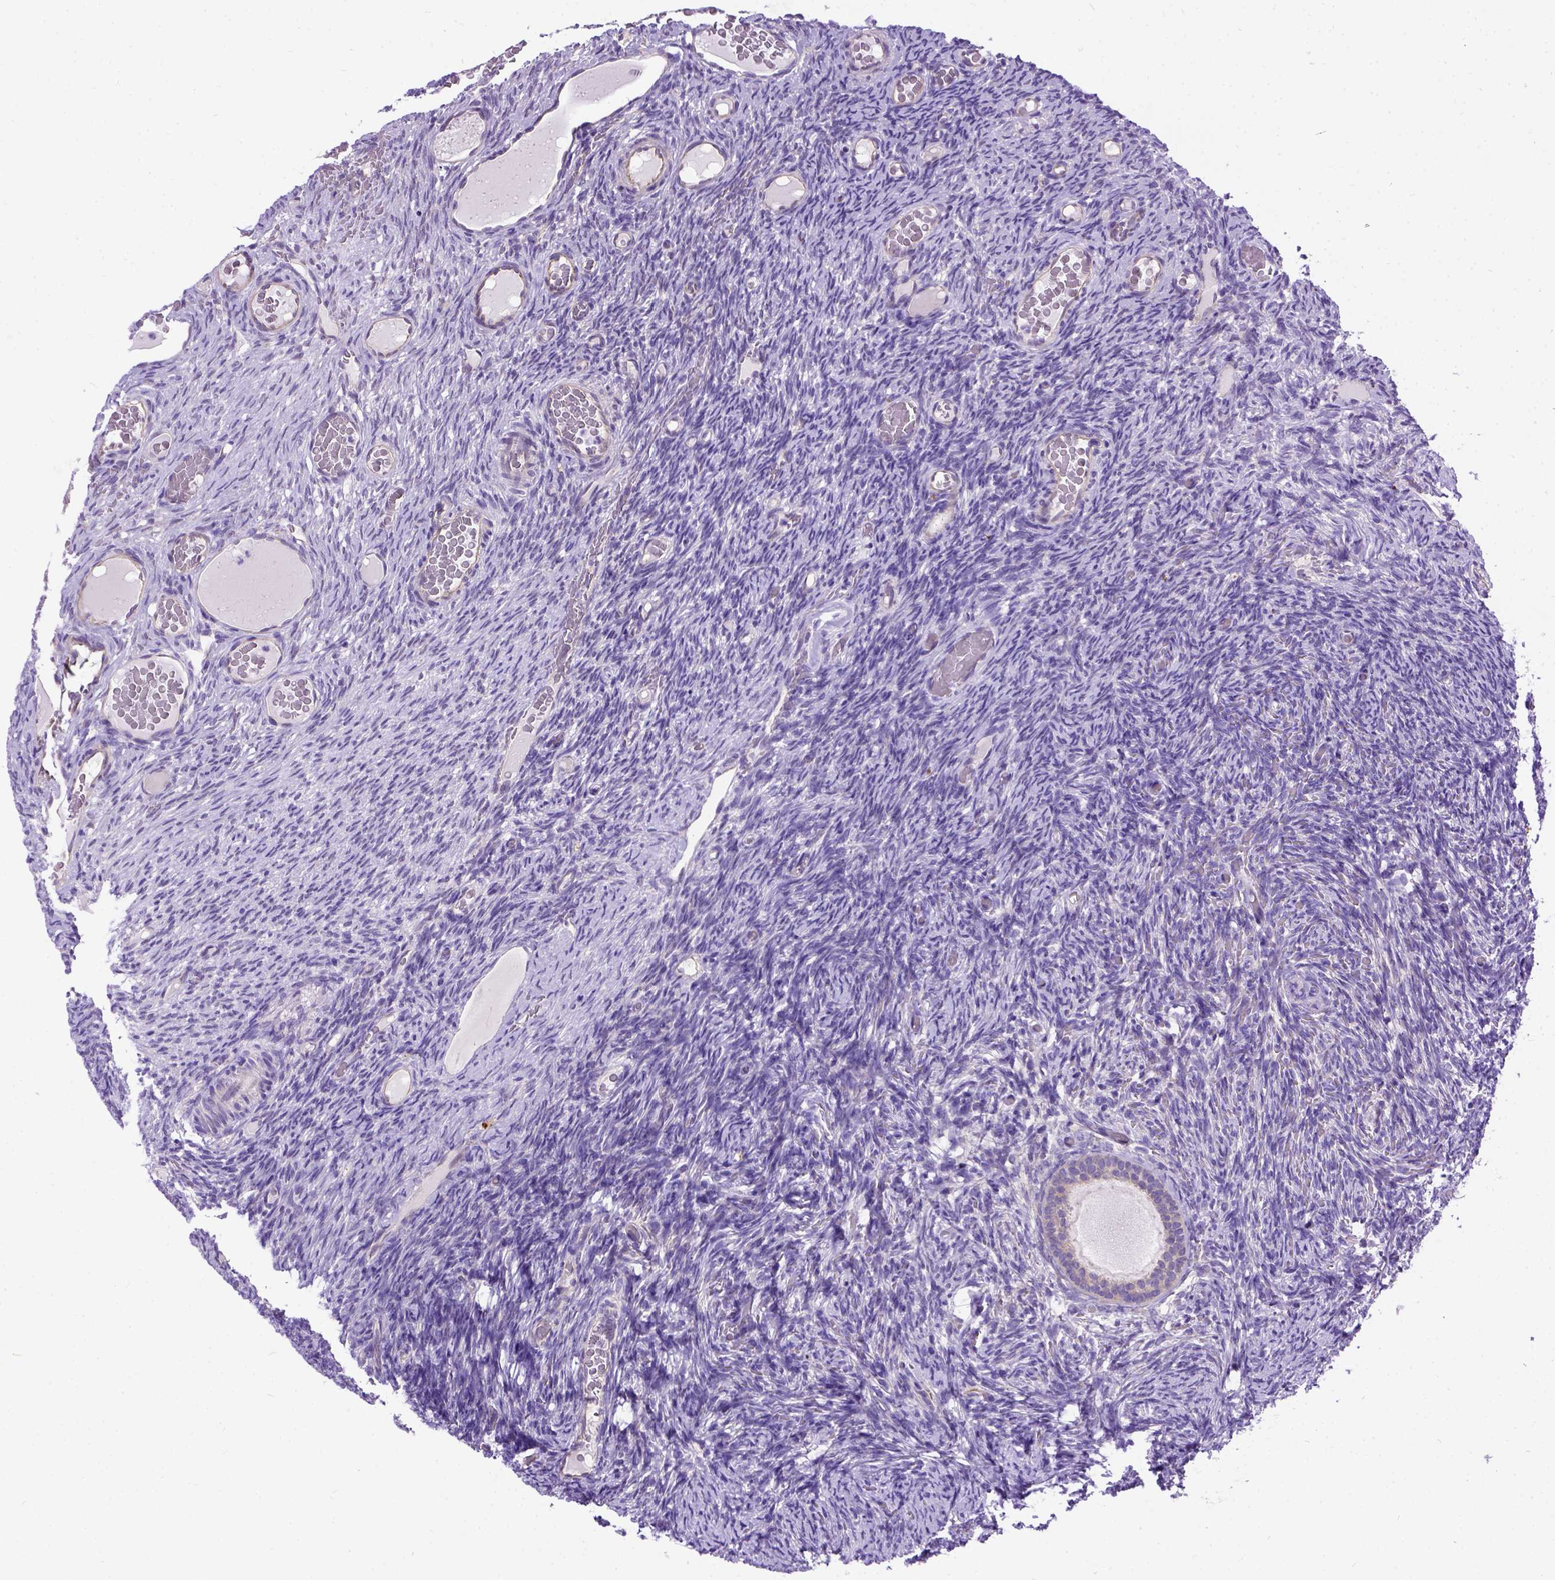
{"staining": {"intensity": "negative", "quantity": "none", "location": "none"}, "tissue": "ovary", "cell_type": "Follicle cells", "image_type": "normal", "snomed": [{"axis": "morphology", "description": "Normal tissue, NOS"}, {"axis": "topography", "description": "Ovary"}], "caption": "Follicle cells are negative for brown protein staining in unremarkable ovary.", "gene": "CFAP54", "patient": {"sex": "female", "age": 34}}